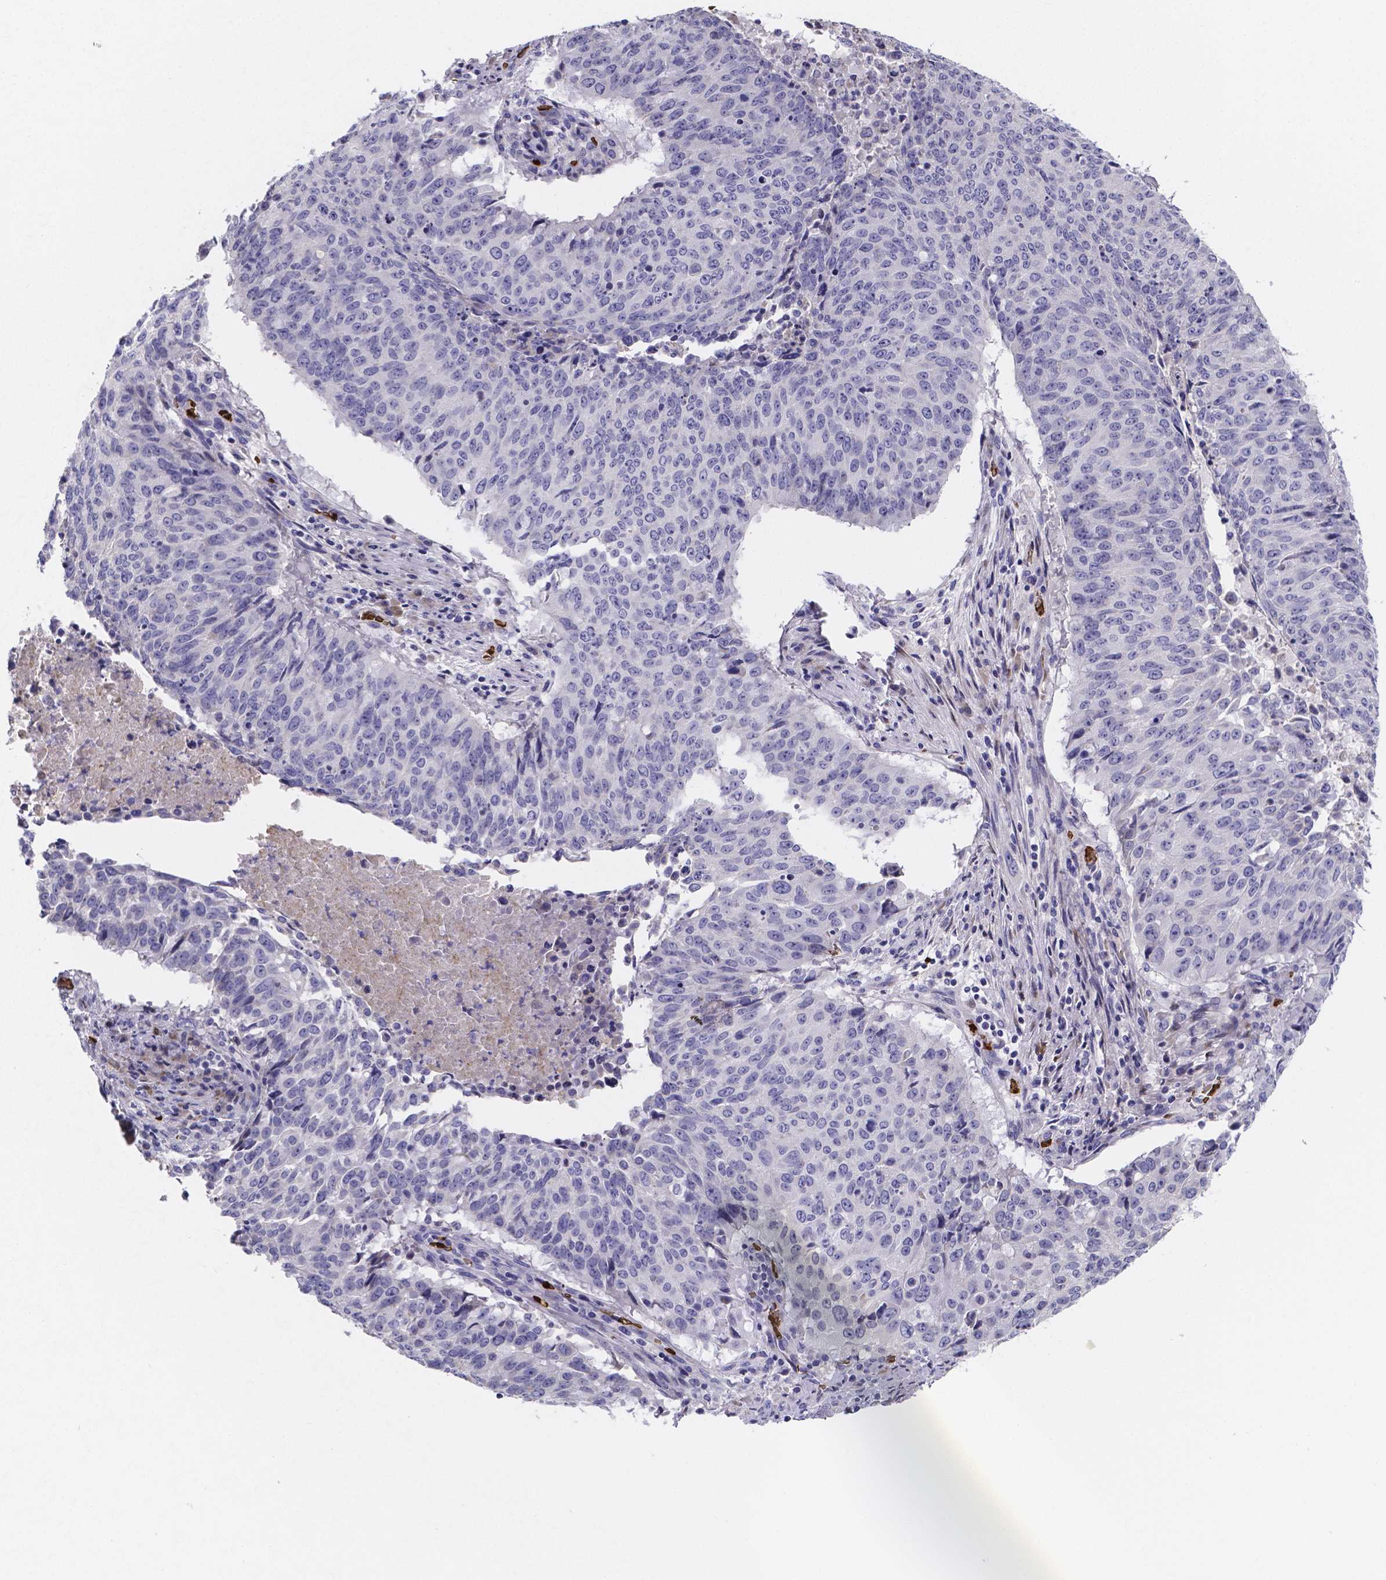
{"staining": {"intensity": "negative", "quantity": "none", "location": "none"}, "tissue": "lung cancer", "cell_type": "Tumor cells", "image_type": "cancer", "snomed": [{"axis": "morphology", "description": "Normal tissue, NOS"}, {"axis": "morphology", "description": "Squamous cell carcinoma, NOS"}, {"axis": "topography", "description": "Bronchus"}, {"axis": "topography", "description": "Lung"}], "caption": "IHC photomicrograph of lung squamous cell carcinoma stained for a protein (brown), which demonstrates no expression in tumor cells.", "gene": "GABRA3", "patient": {"sex": "male", "age": 64}}